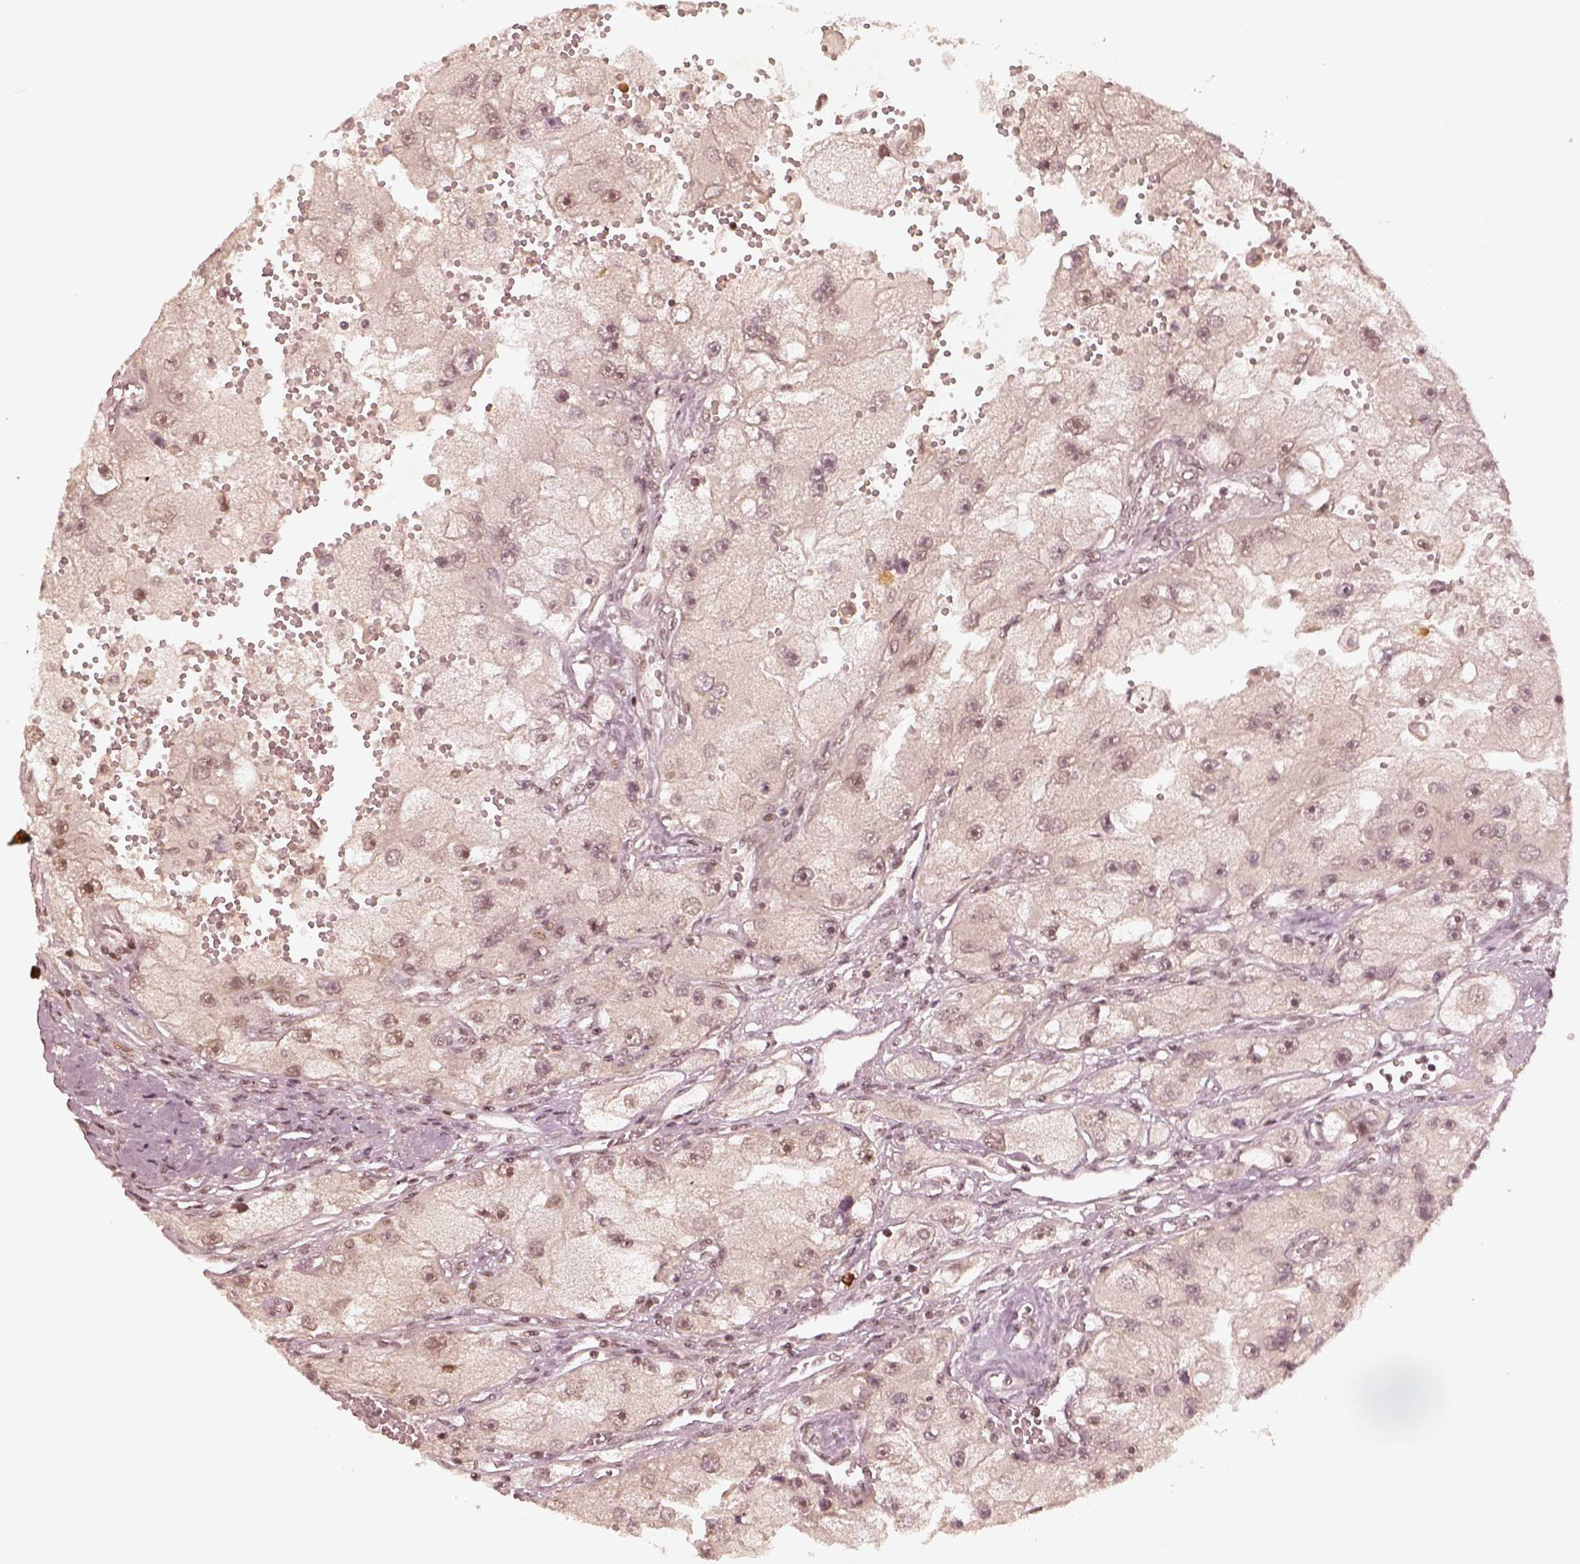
{"staining": {"intensity": "negative", "quantity": "none", "location": "none"}, "tissue": "renal cancer", "cell_type": "Tumor cells", "image_type": "cancer", "snomed": [{"axis": "morphology", "description": "Adenocarcinoma, NOS"}, {"axis": "topography", "description": "Kidney"}], "caption": "Human renal cancer (adenocarcinoma) stained for a protein using immunohistochemistry (IHC) demonstrates no expression in tumor cells.", "gene": "GMEB2", "patient": {"sex": "male", "age": 63}}